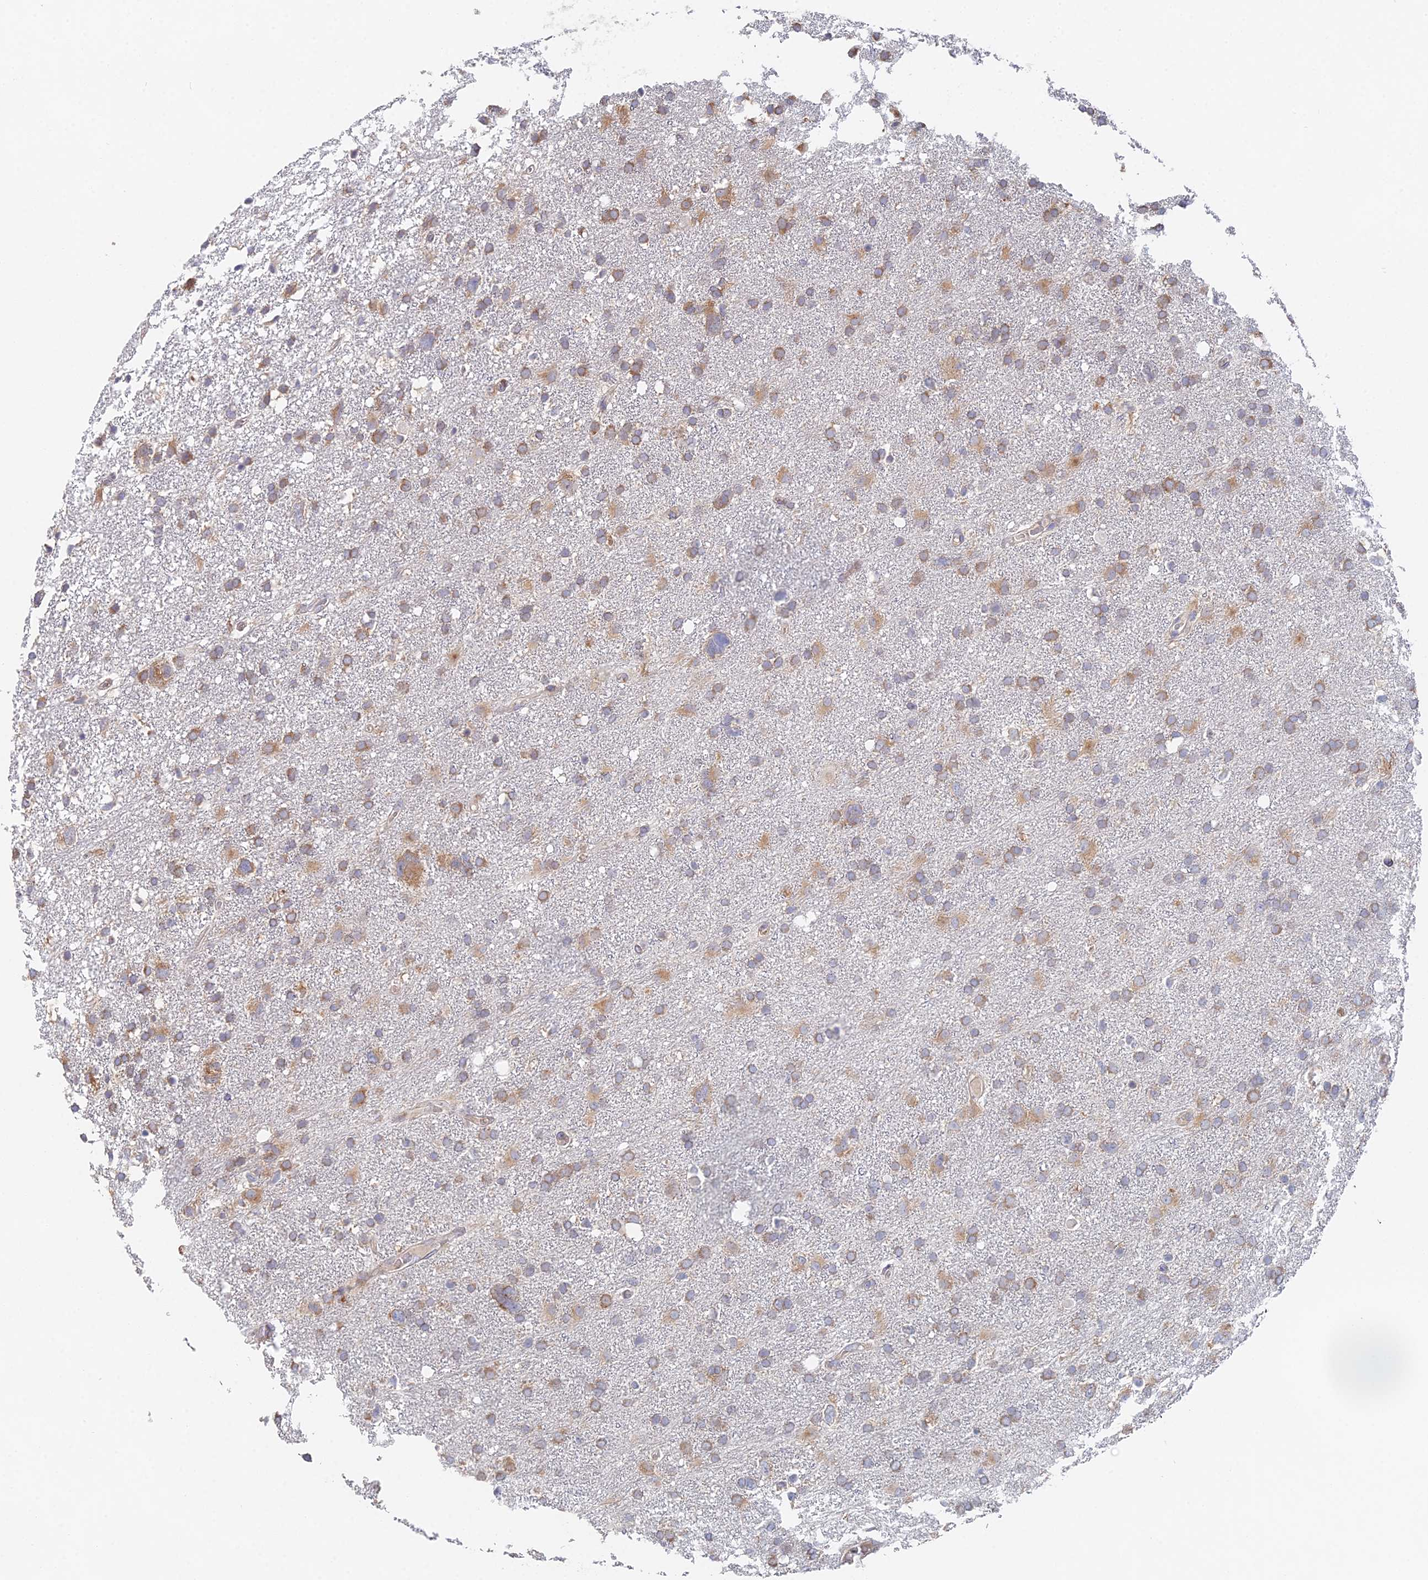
{"staining": {"intensity": "moderate", "quantity": ">75%", "location": "cytoplasmic/membranous"}, "tissue": "glioma", "cell_type": "Tumor cells", "image_type": "cancer", "snomed": [{"axis": "morphology", "description": "Glioma, malignant, High grade"}, {"axis": "topography", "description": "Brain"}], "caption": "Immunohistochemistry (IHC) image of neoplastic tissue: human malignant glioma (high-grade) stained using immunohistochemistry displays medium levels of moderate protein expression localized specifically in the cytoplasmic/membranous of tumor cells, appearing as a cytoplasmic/membranous brown color.", "gene": "ELOF1", "patient": {"sex": "male", "age": 61}}